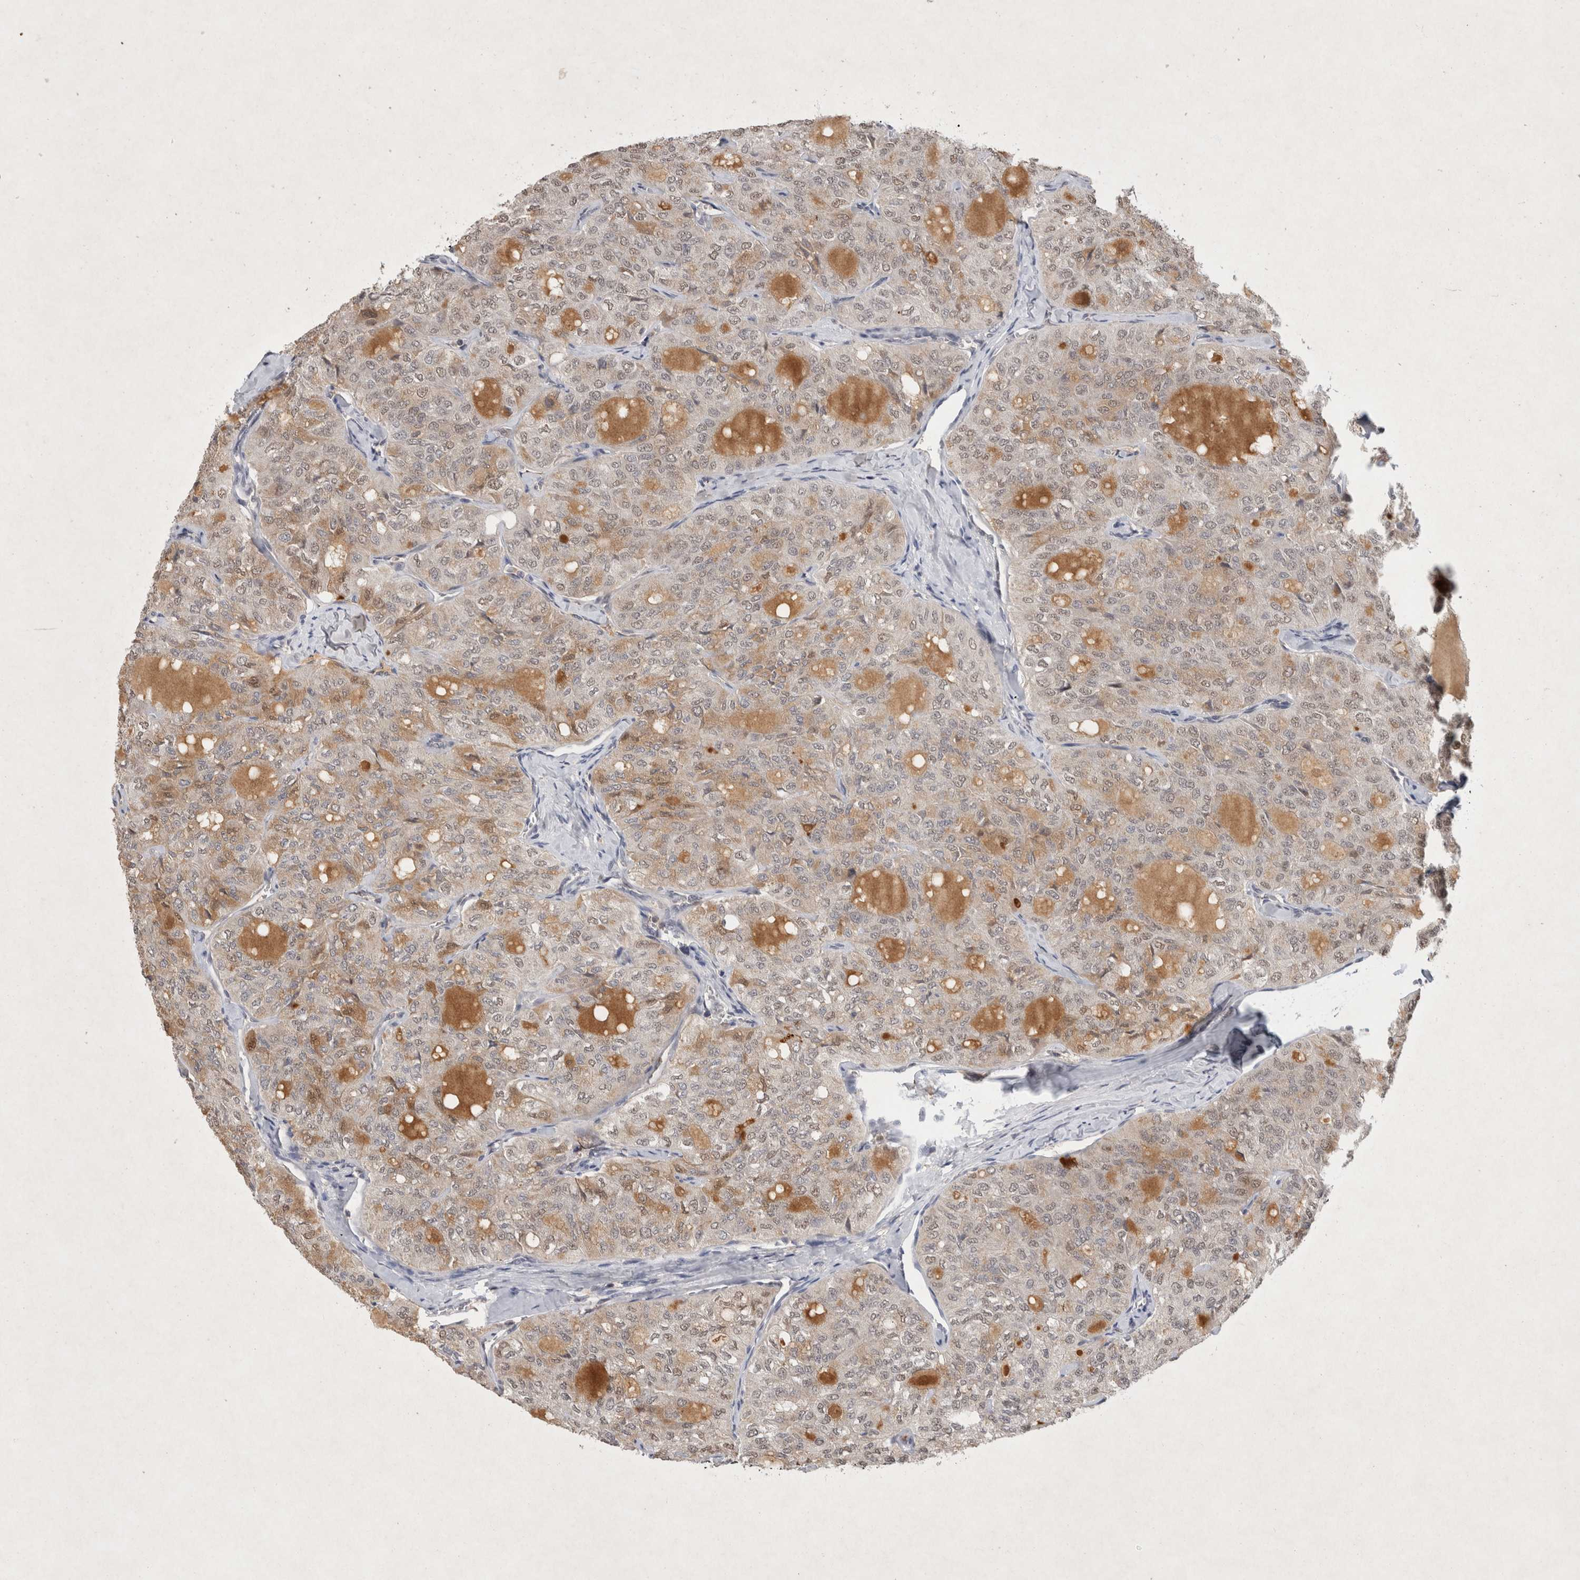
{"staining": {"intensity": "moderate", "quantity": ">75%", "location": "cytoplasmic/membranous,nuclear"}, "tissue": "thyroid cancer", "cell_type": "Tumor cells", "image_type": "cancer", "snomed": [{"axis": "morphology", "description": "Follicular adenoma carcinoma, NOS"}, {"axis": "topography", "description": "Thyroid gland"}], "caption": "An image showing moderate cytoplasmic/membranous and nuclear positivity in about >75% of tumor cells in thyroid cancer, as visualized by brown immunohistochemical staining.", "gene": "XRCC5", "patient": {"sex": "male", "age": 75}}